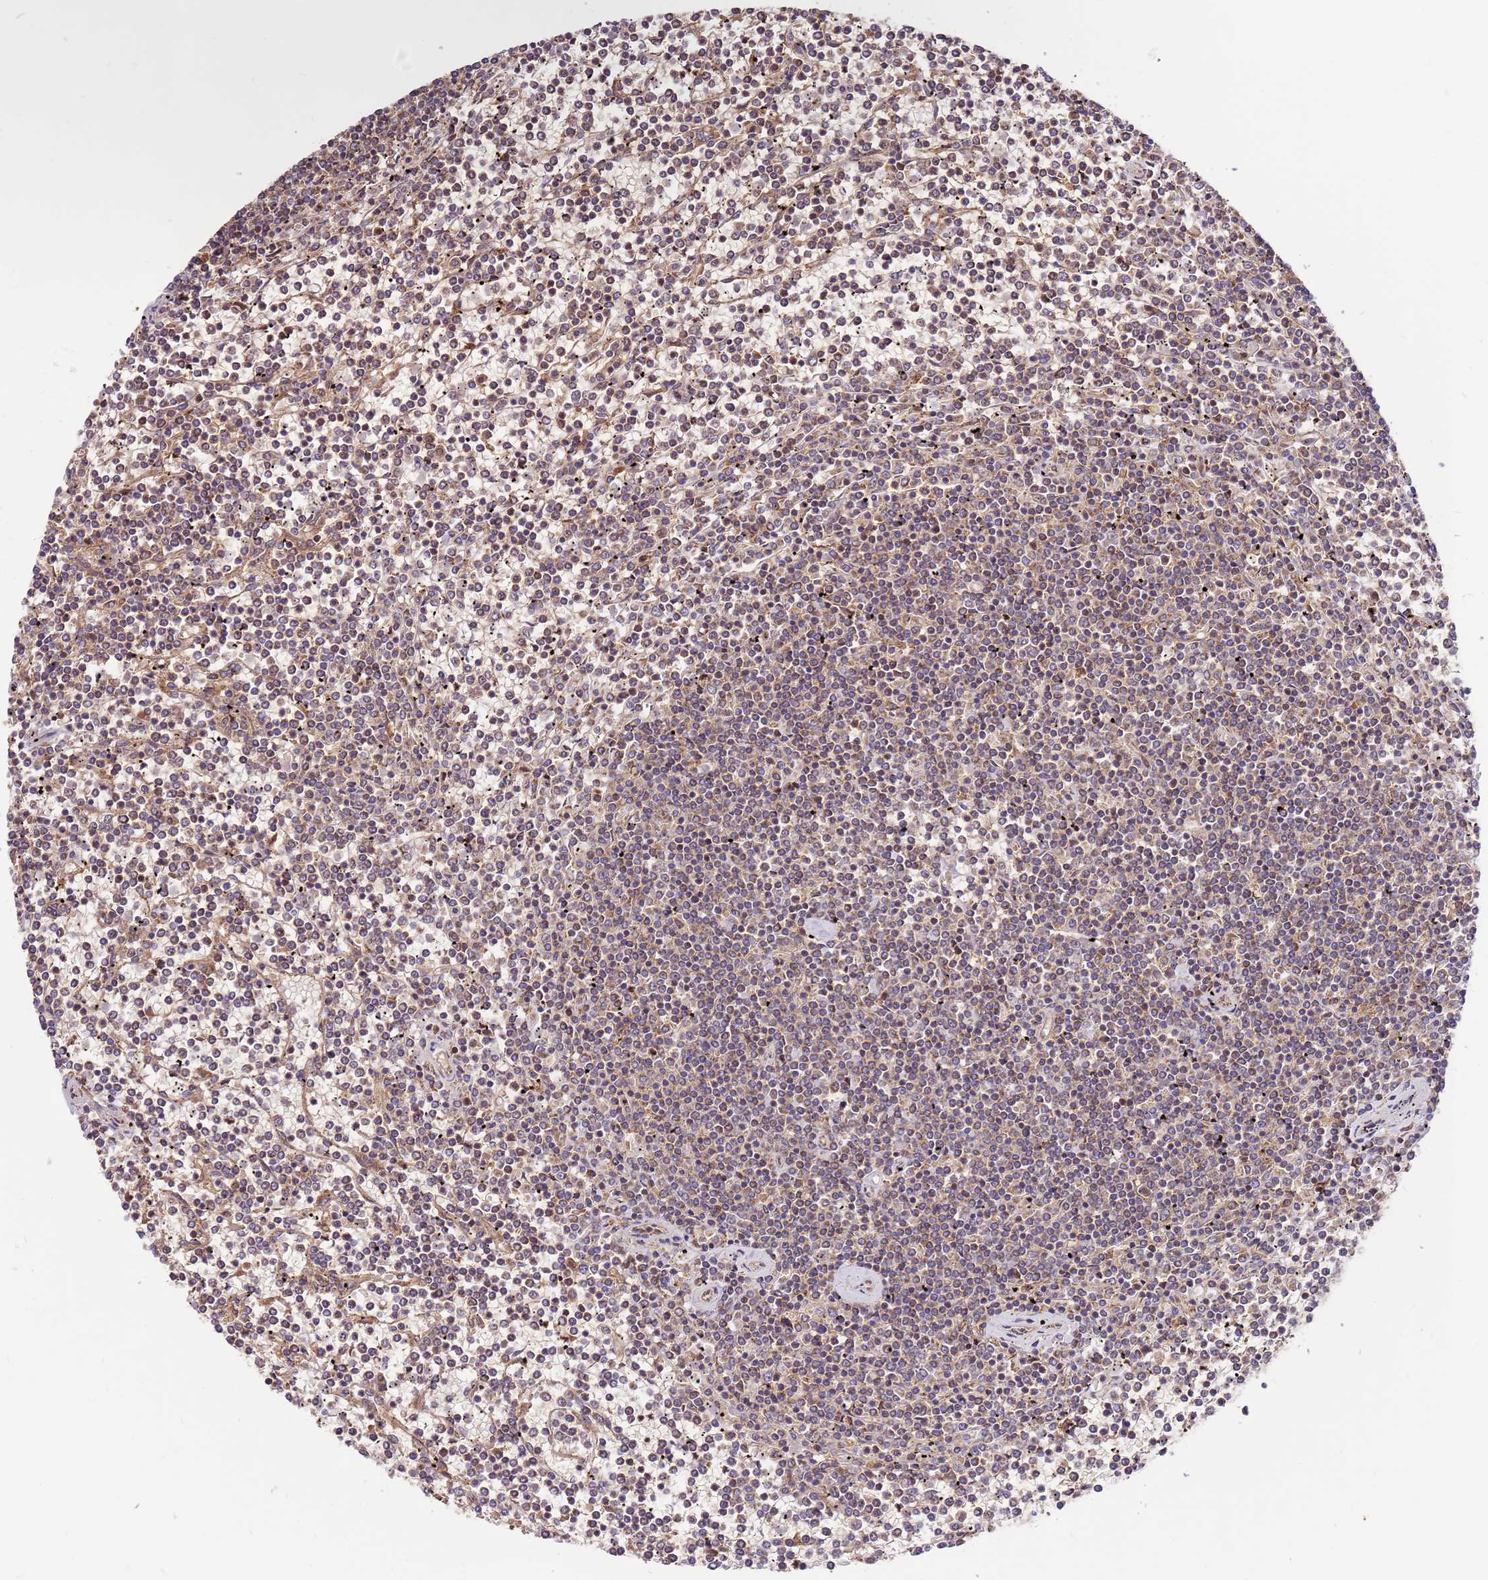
{"staining": {"intensity": "weak", "quantity": "<25%", "location": "cytoplasmic/membranous"}, "tissue": "lymphoma", "cell_type": "Tumor cells", "image_type": "cancer", "snomed": [{"axis": "morphology", "description": "Malignant lymphoma, non-Hodgkin's type, Low grade"}, {"axis": "topography", "description": "Spleen"}], "caption": "There is no significant expression in tumor cells of malignant lymphoma, non-Hodgkin's type (low-grade). The staining was performed using DAB (3,3'-diaminobenzidine) to visualize the protein expression in brown, while the nuclei were stained in blue with hematoxylin (Magnification: 20x).", "gene": "SLC44A5", "patient": {"sex": "female", "age": 19}}